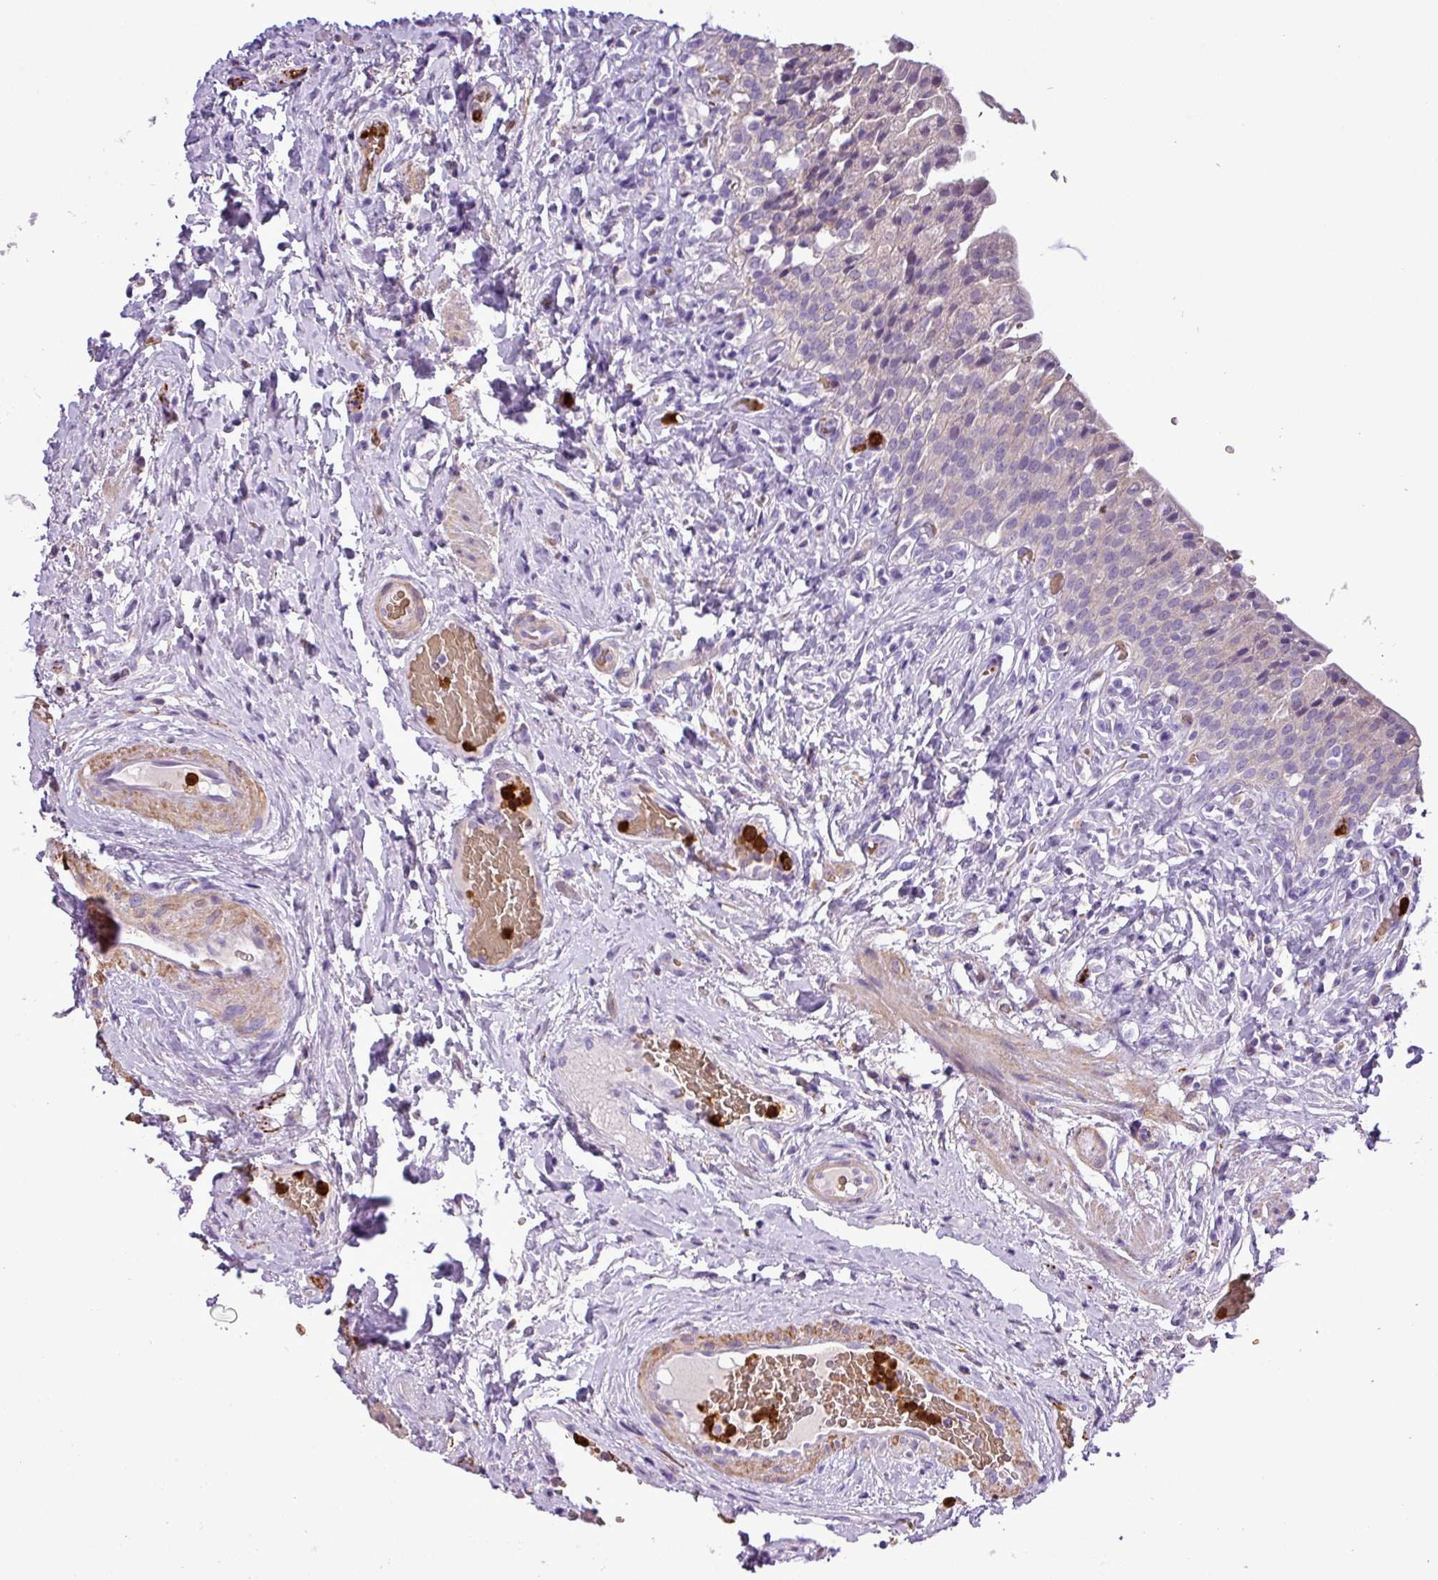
{"staining": {"intensity": "negative", "quantity": "none", "location": "none"}, "tissue": "urinary bladder", "cell_type": "Urothelial cells", "image_type": "normal", "snomed": [{"axis": "morphology", "description": "Normal tissue, NOS"}, {"axis": "morphology", "description": "Inflammation, NOS"}, {"axis": "topography", "description": "Urinary bladder"}], "caption": "Immunohistochemistry (IHC) of normal human urinary bladder demonstrates no expression in urothelial cells.", "gene": "MGAT4B", "patient": {"sex": "male", "age": 64}}